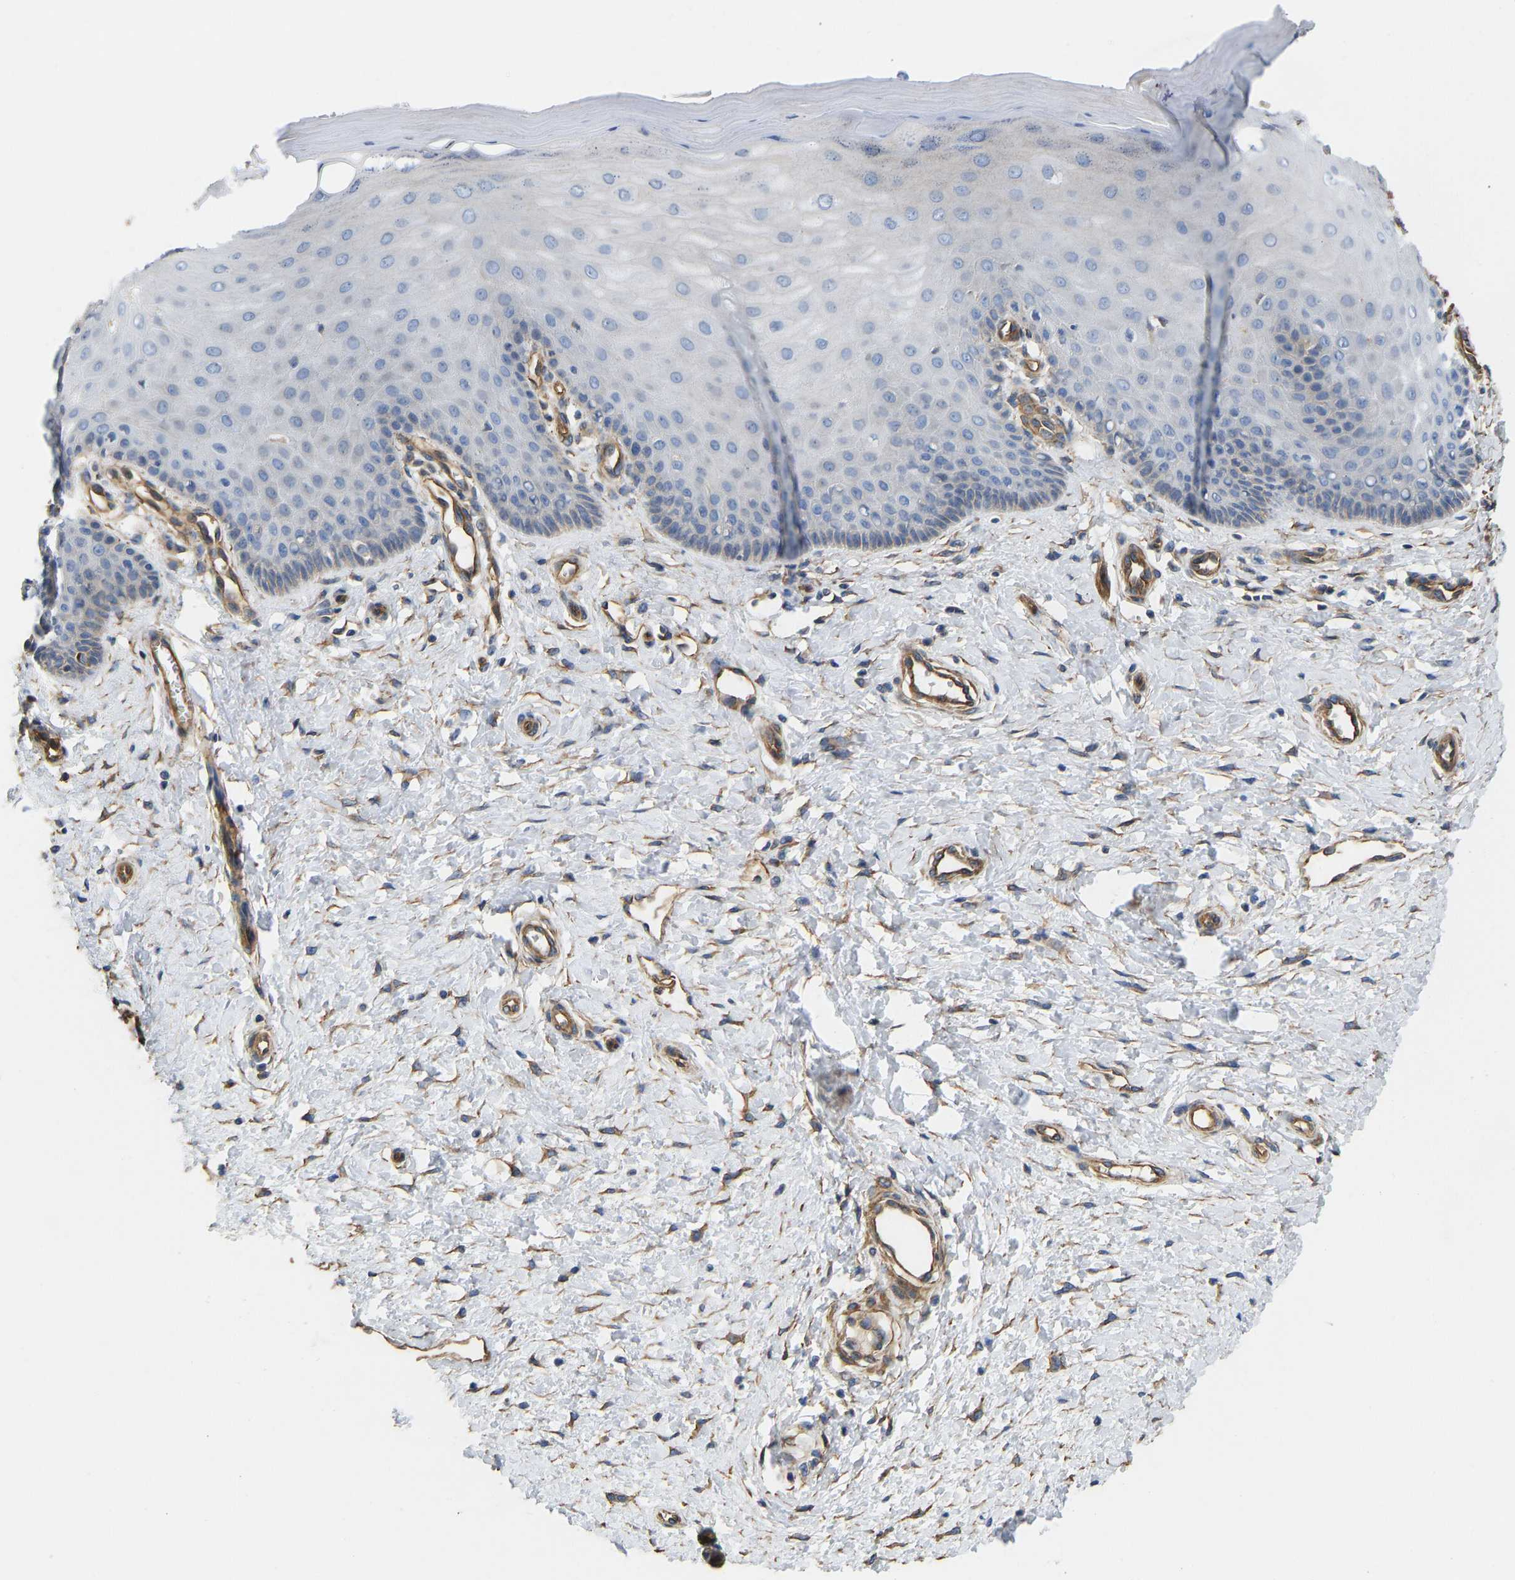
{"staining": {"intensity": "negative", "quantity": "none", "location": "none"}, "tissue": "cervix", "cell_type": "Glandular cells", "image_type": "normal", "snomed": [{"axis": "morphology", "description": "Normal tissue, NOS"}, {"axis": "topography", "description": "Cervix"}], "caption": "This photomicrograph is of normal cervix stained with IHC to label a protein in brown with the nuclei are counter-stained blue. There is no expression in glandular cells.", "gene": "ELMO2", "patient": {"sex": "female", "age": 55}}